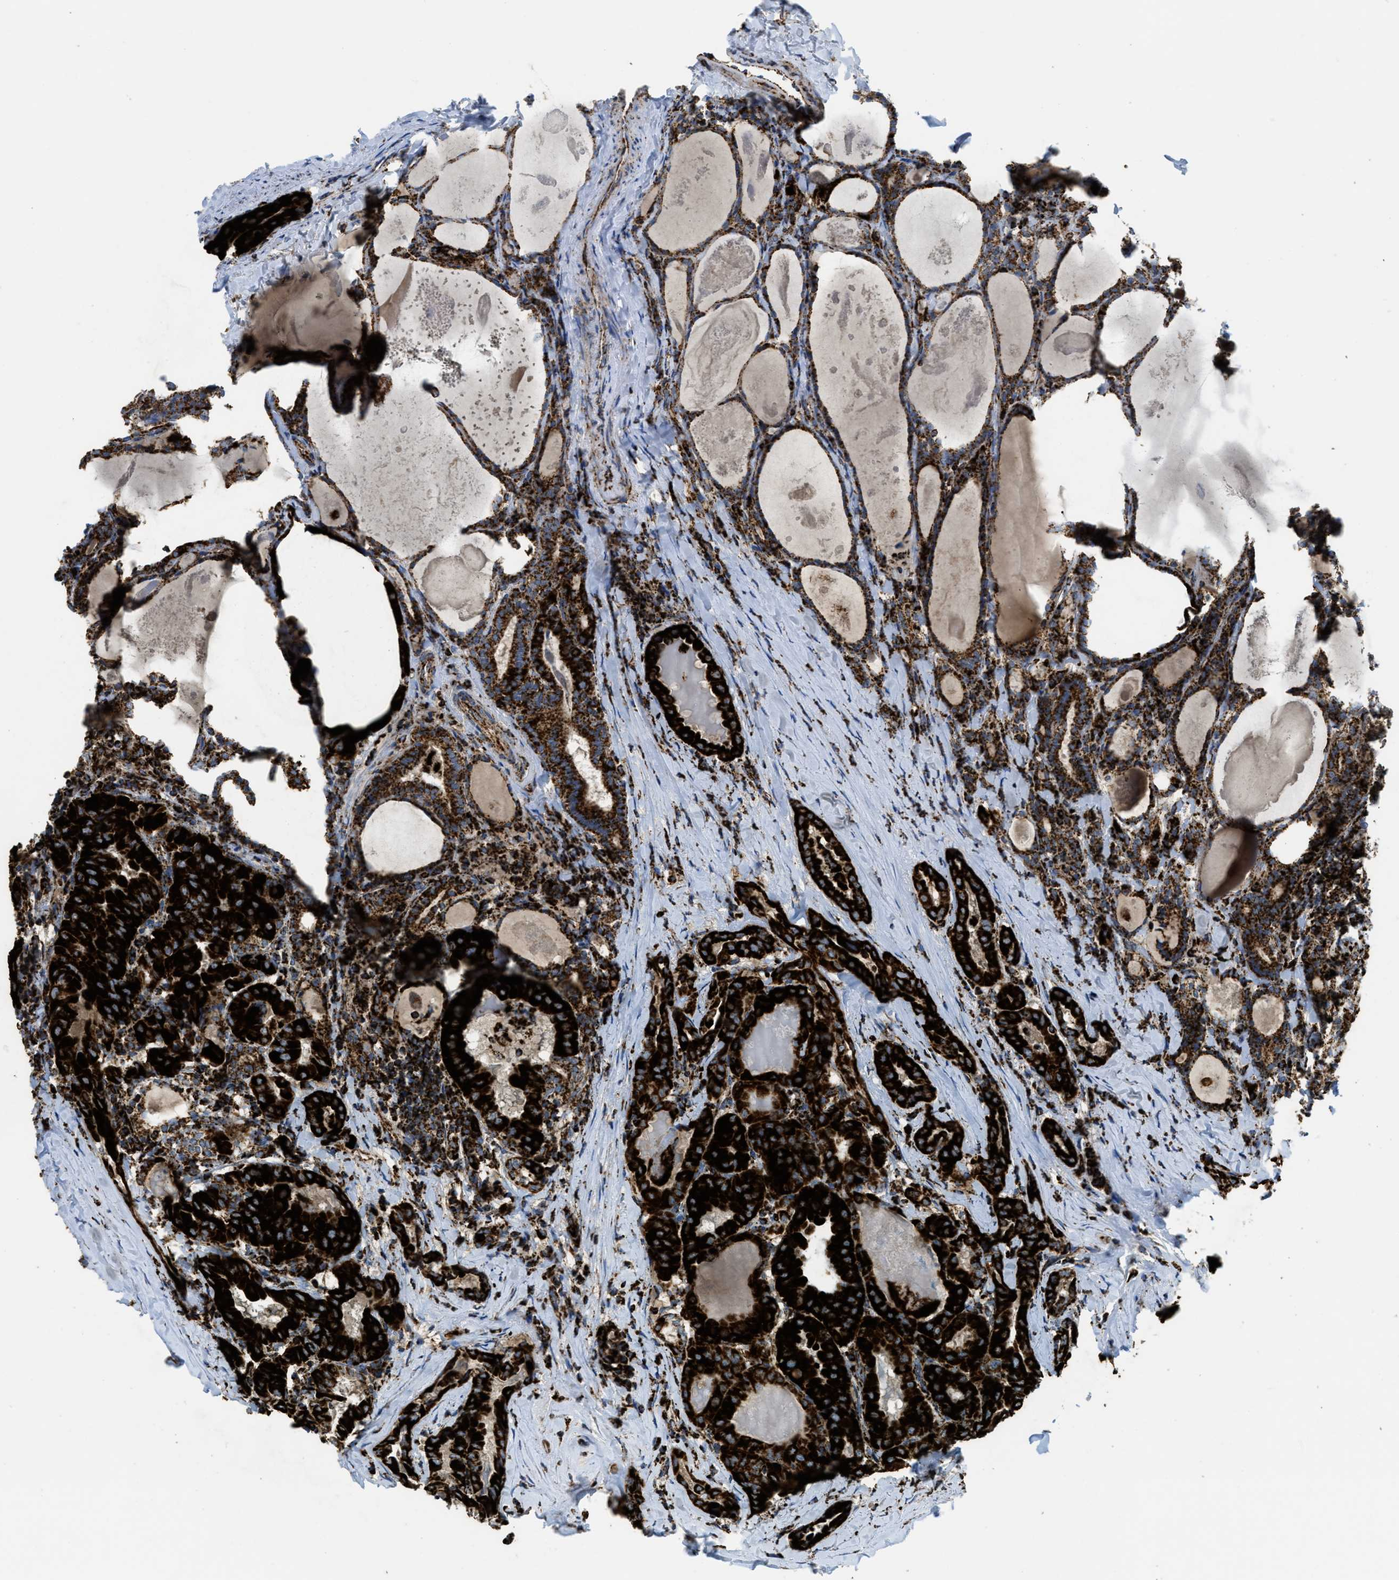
{"staining": {"intensity": "strong", "quantity": ">75%", "location": "cytoplasmic/membranous"}, "tissue": "thyroid cancer", "cell_type": "Tumor cells", "image_type": "cancer", "snomed": [{"axis": "morphology", "description": "Papillary adenocarcinoma, NOS"}, {"axis": "topography", "description": "Thyroid gland"}], "caption": "This is a micrograph of IHC staining of papillary adenocarcinoma (thyroid), which shows strong positivity in the cytoplasmic/membranous of tumor cells.", "gene": "SQOR", "patient": {"sex": "female", "age": 42}}